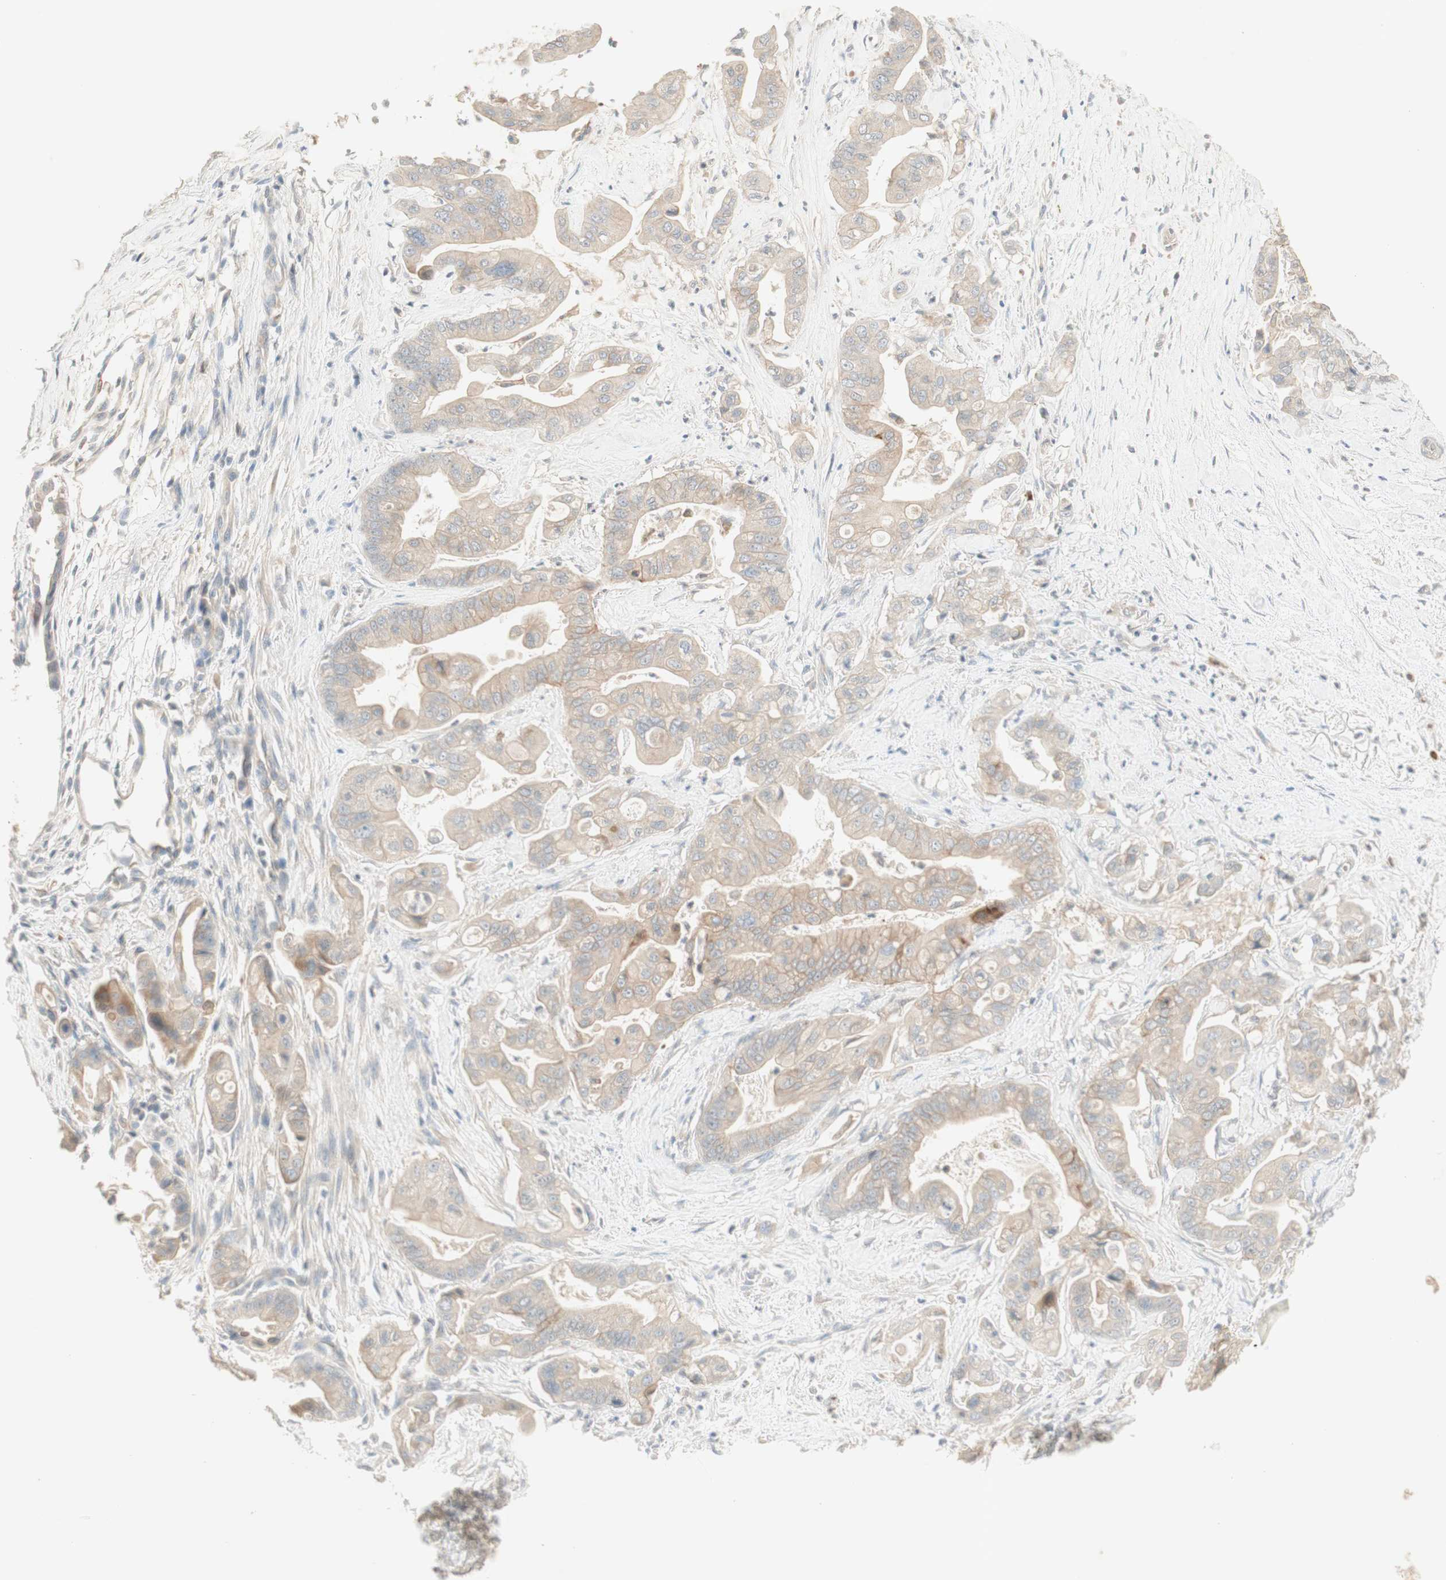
{"staining": {"intensity": "weak", "quantity": "25%-75%", "location": "cytoplasmic/membranous"}, "tissue": "pancreatic cancer", "cell_type": "Tumor cells", "image_type": "cancer", "snomed": [{"axis": "morphology", "description": "Adenocarcinoma, NOS"}, {"axis": "topography", "description": "Pancreas"}], "caption": "A brown stain shows weak cytoplasmic/membranous staining of a protein in human adenocarcinoma (pancreatic) tumor cells.", "gene": "PTGER4", "patient": {"sex": "female", "age": 75}}